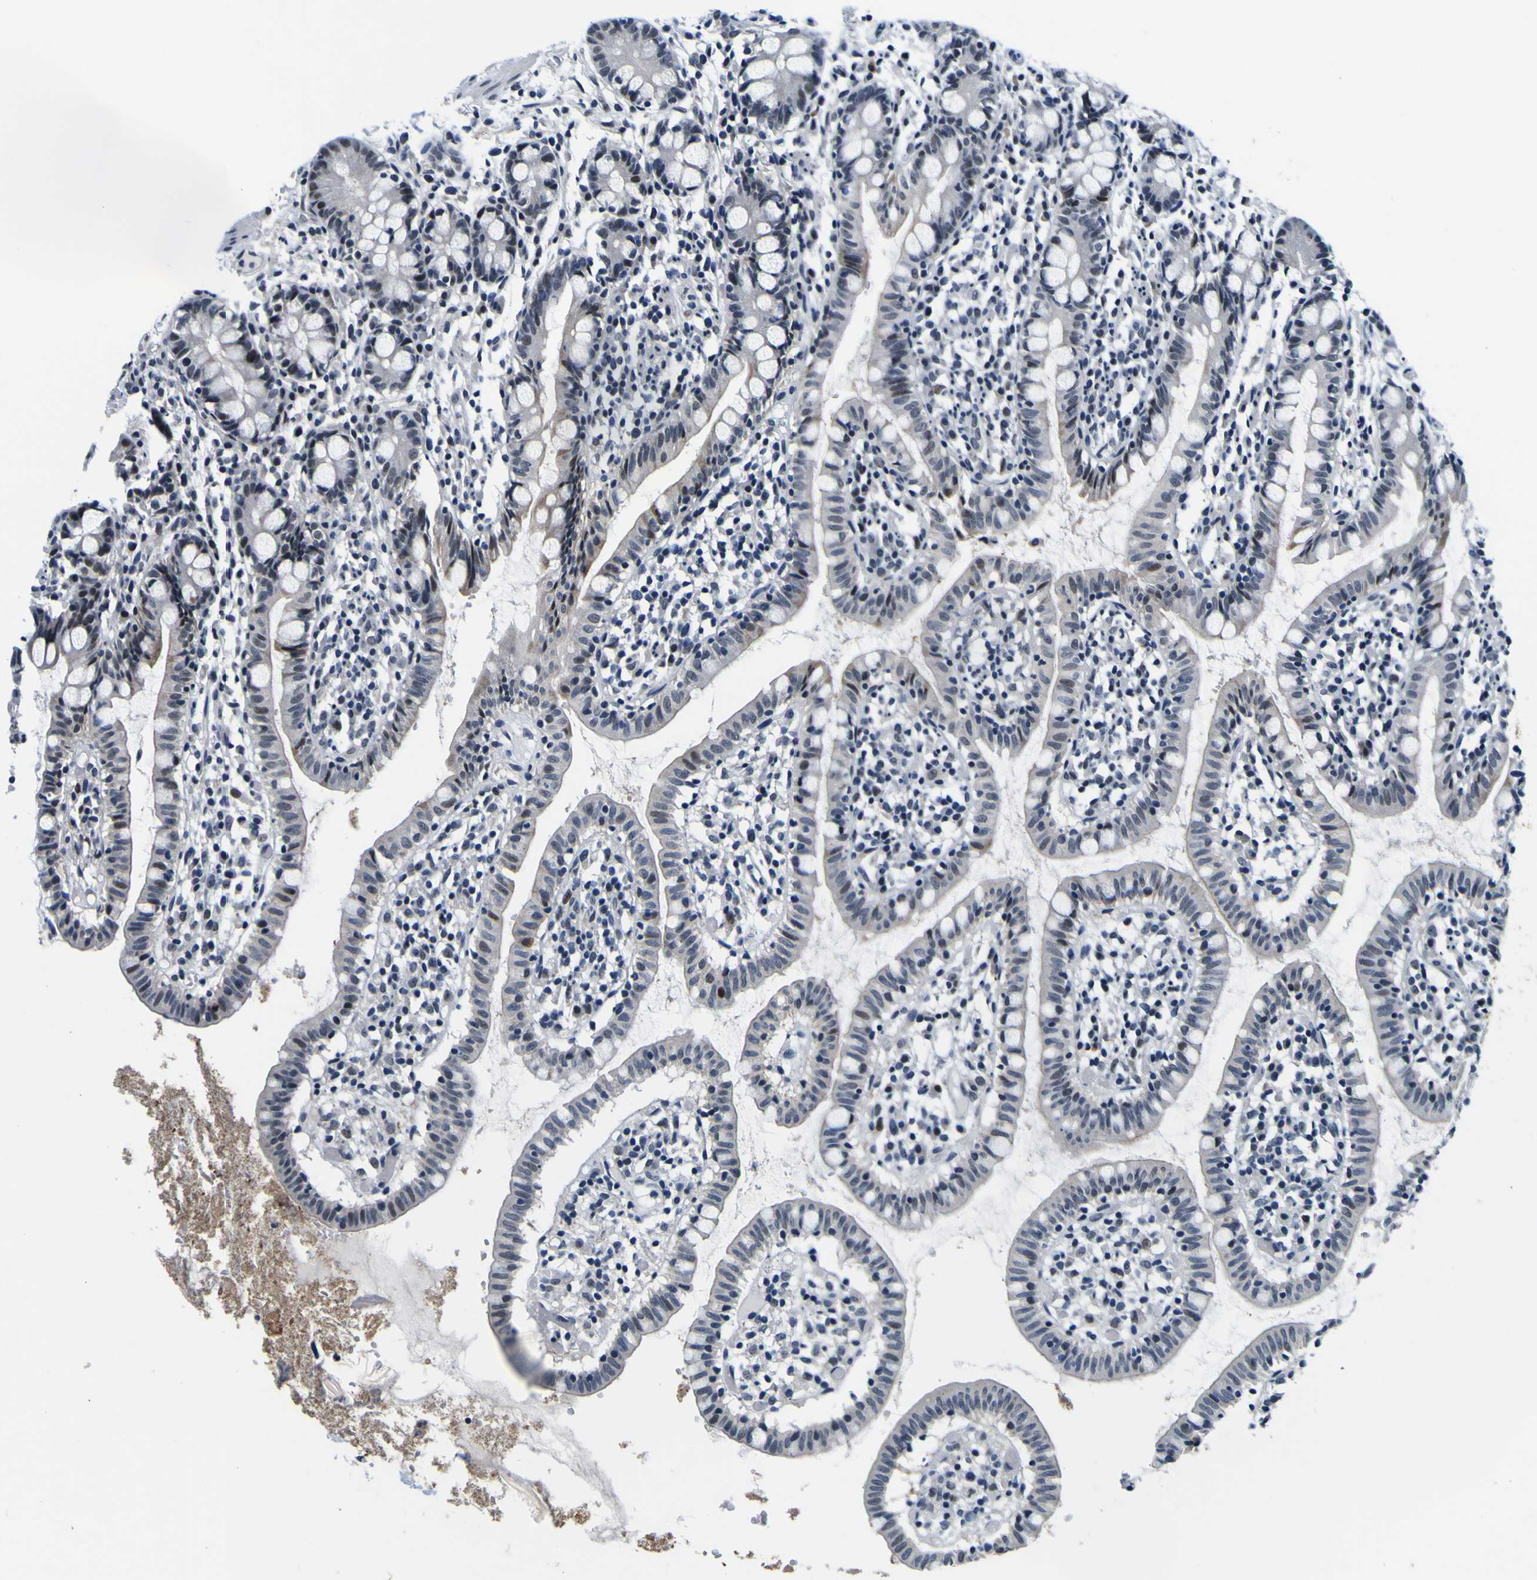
{"staining": {"intensity": "weak", "quantity": "<25%", "location": "cytoplasmic/membranous,nuclear"}, "tissue": "small intestine", "cell_type": "Glandular cells", "image_type": "normal", "snomed": [{"axis": "morphology", "description": "Normal tissue, NOS"}, {"axis": "morphology", "description": "Cystadenocarcinoma, serous, Metastatic site"}, {"axis": "topography", "description": "Small intestine"}], "caption": "DAB (3,3'-diaminobenzidine) immunohistochemical staining of normal human small intestine demonstrates no significant expression in glandular cells. (Brightfield microscopy of DAB (3,3'-diaminobenzidine) immunohistochemistry (IHC) at high magnification).", "gene": "CUL4B", "patient": {"sex": "female", "age": 61}}